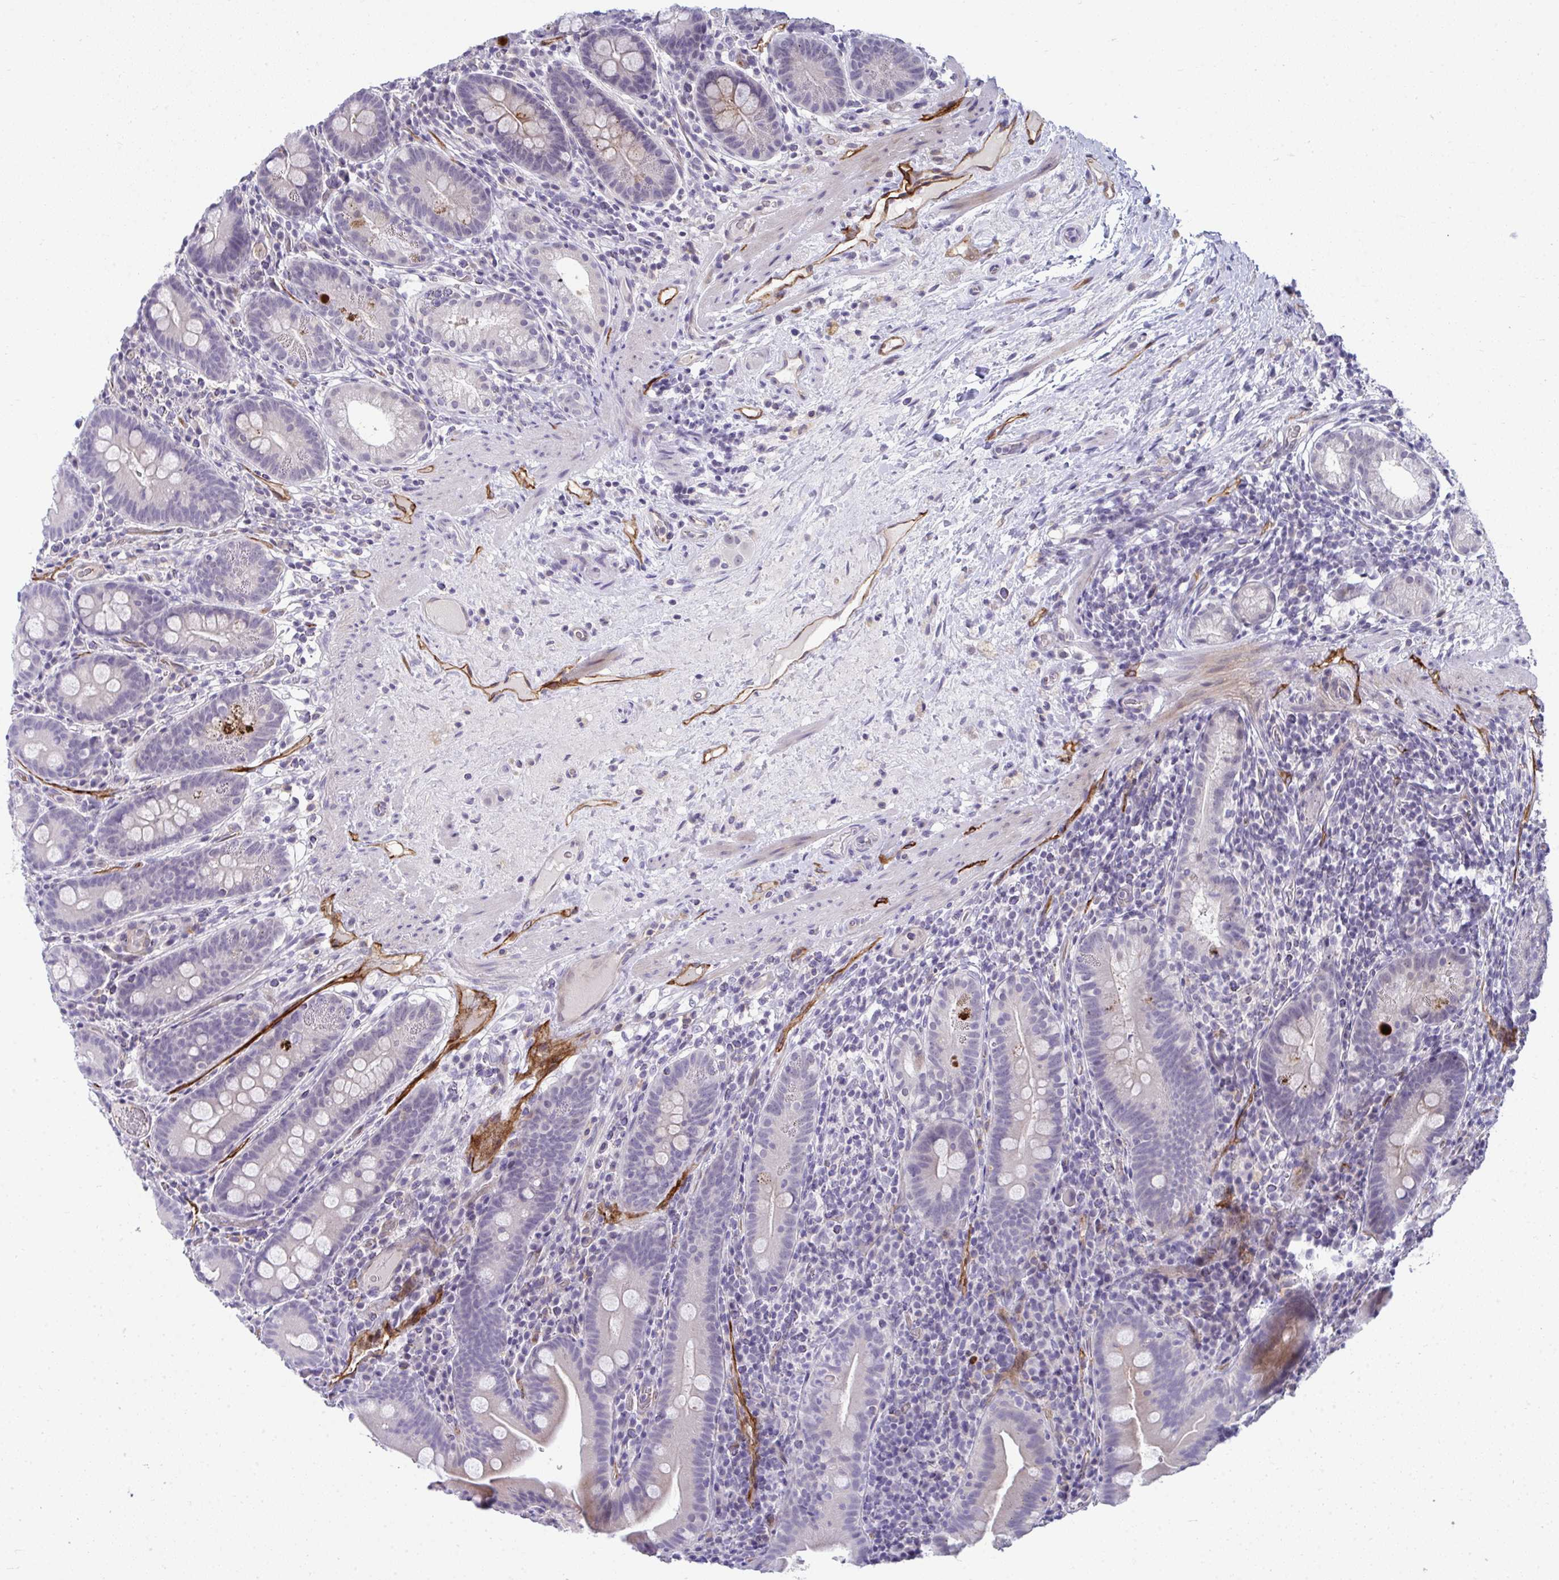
{"staining": {"intensity": "weak", "quantity": "<25%", "location": "cytoplasmic/membranous"}, "tissue": "small intestine", "cell_type": "Glandular cells", "image_type": "normal", "snomed": [{"axis": "morphology", "description": "Normal tissue, NOS"}, {"axis": "topography", "description": "Small intestine"}], "caption": "DAB (3,3'-diaminobenzidine) immunohistochemical staining of benign human small intestine displays no significant positivity in glandular cells.", "gene": "TMEM82", "patient": {"sex": "male", "age": 26}}